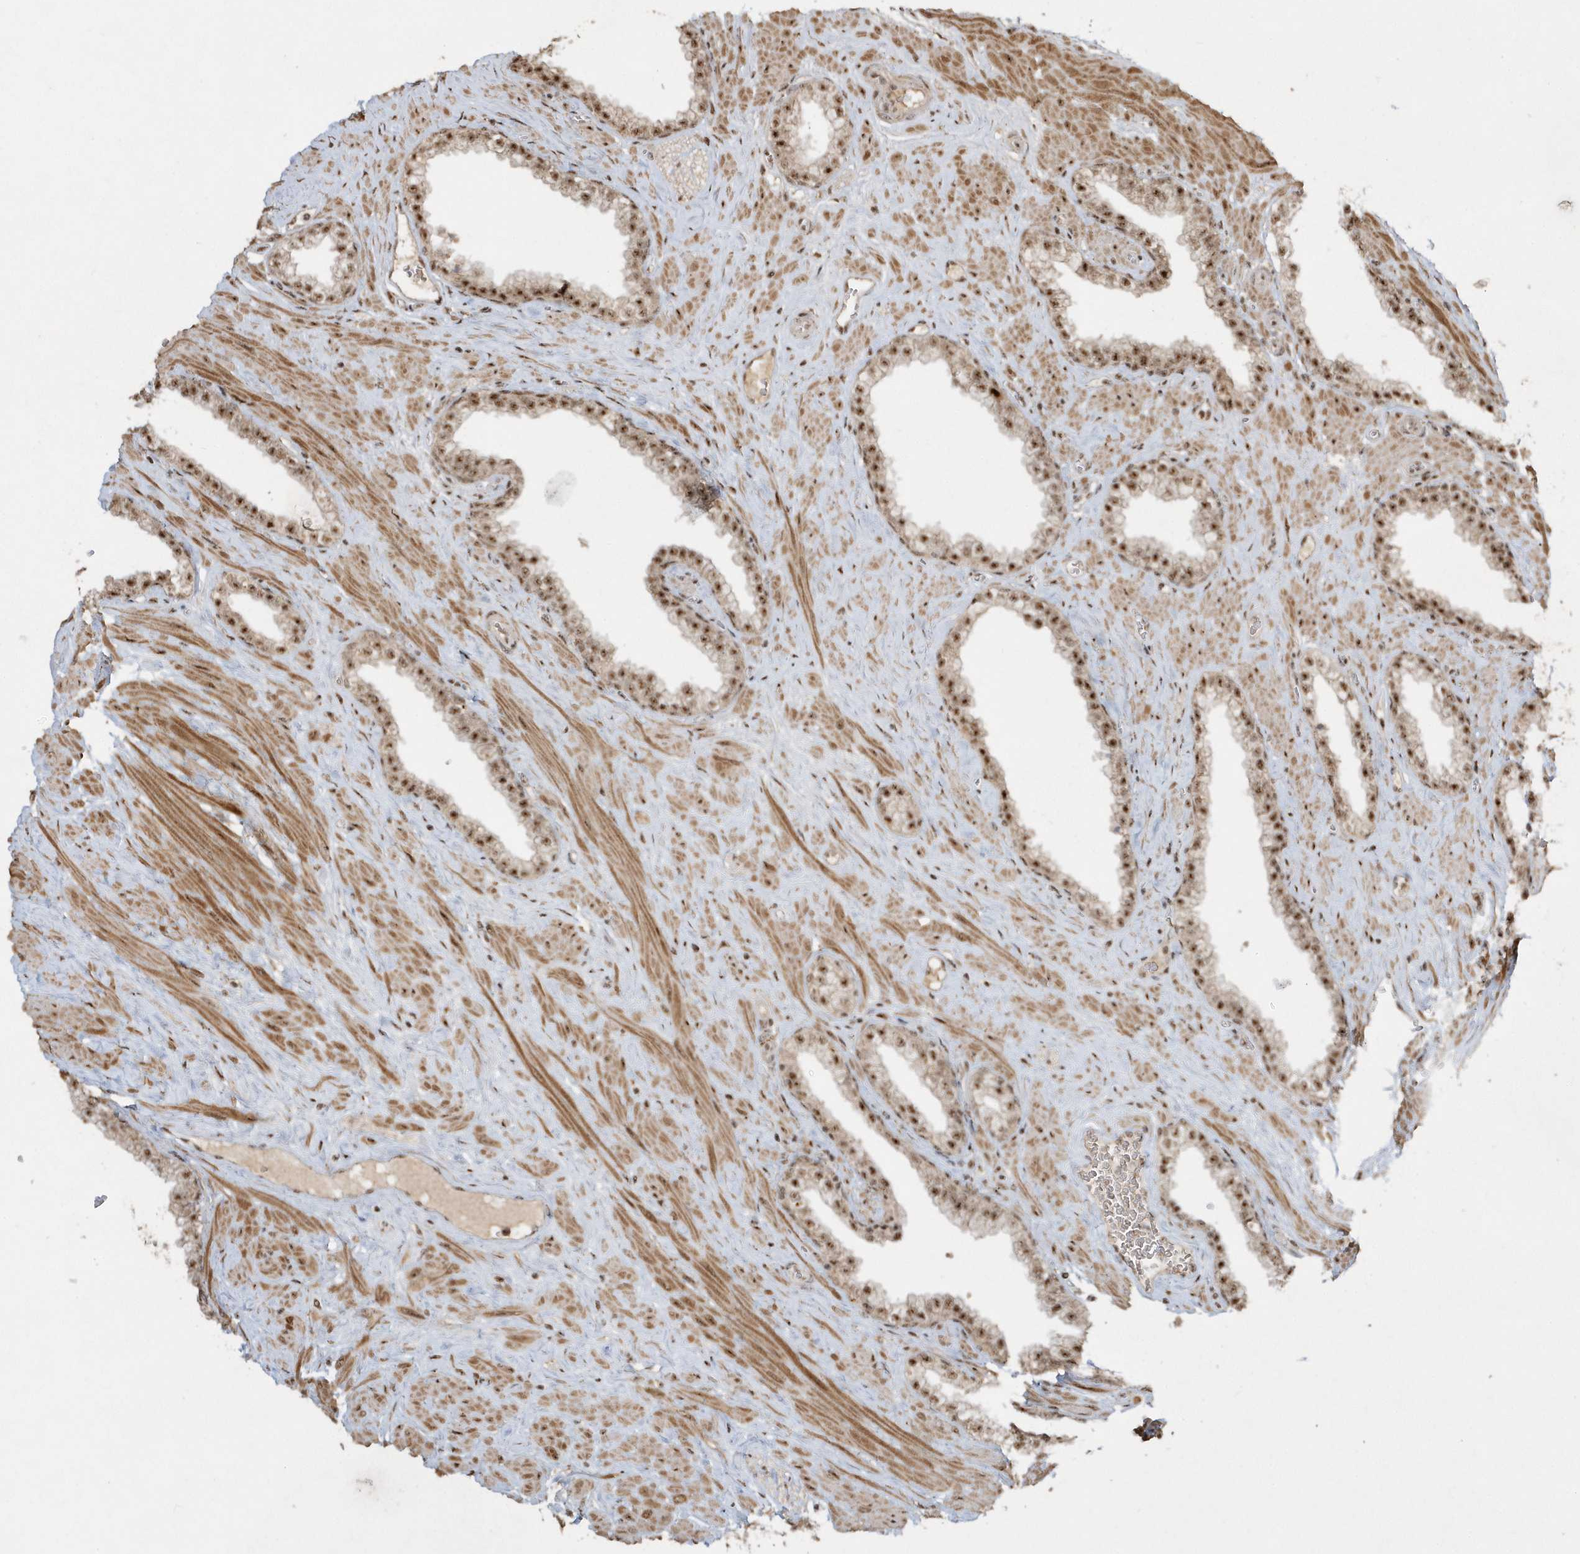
{"staining": {"intensity": "moderate", "quantity": ">75%", "location": "nuclear"}, "tissue": "prostate", "cell_type": "Glandular cells", "image_type": "normal", "snomed": [{"axis": "morphology", "description": "Normal tissue, NOS"}, {"axis": "morphology", "description": "Urothelial carcinoma, Low grade"}, {"axis": "topography", "description": "Urinary bladder"}, {"axis": "topography", "description": "Prostate"}], "caption": "Protein positivity by immunohistochemistry exhibits moderate nuclear expression in approximately >75% of glandular cells in benign prostate. The protein of interest is shown in brown color, while the nuclei are stained blue.", "gene": "POLR3B", "patient": {"sex": "male", "age": 60}}